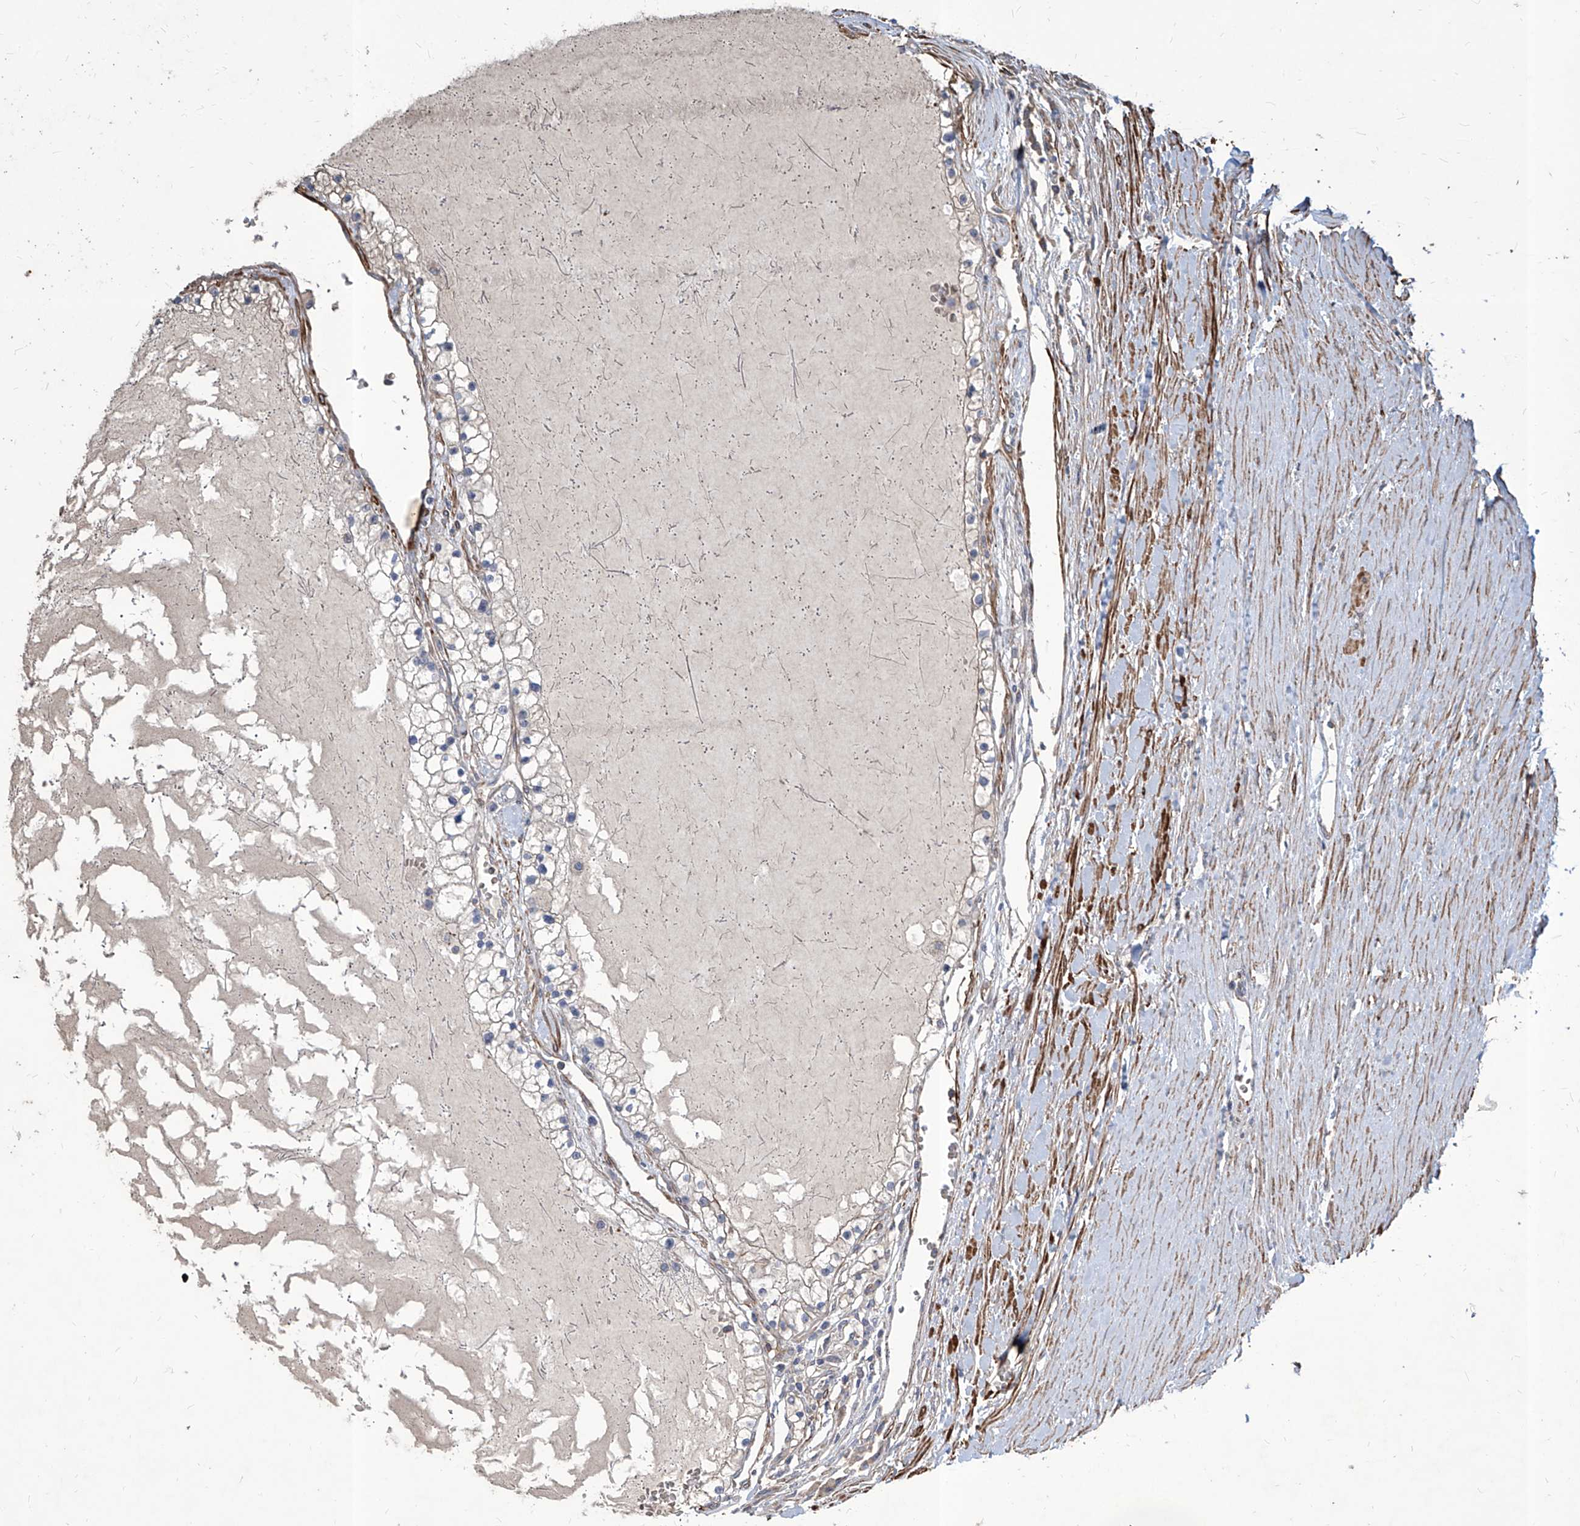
{"staining": {"intensity": "negative", "quantity": "none", "location": "none"}, "tissue": "renal cancer", "cell_type": "Tumor cells", "image_type": "cancer", "snomed": [{"axis": "morphology", "description": "Normal tissue, NOS"}, {"axis": "morphology", "description": "Adenocarcinoma, NOS"}, {"axis": "topography", "description": "Kidney"}], "caption": "There is no significant expression in tumor cells of renal adenocarcinoma. (Brightfield microscopy of DAB (3,3'-diaminobenzidine) IHC at high magnification).", "gene": "FAM83B", "patient": {"sex": "male", "age": 68}}